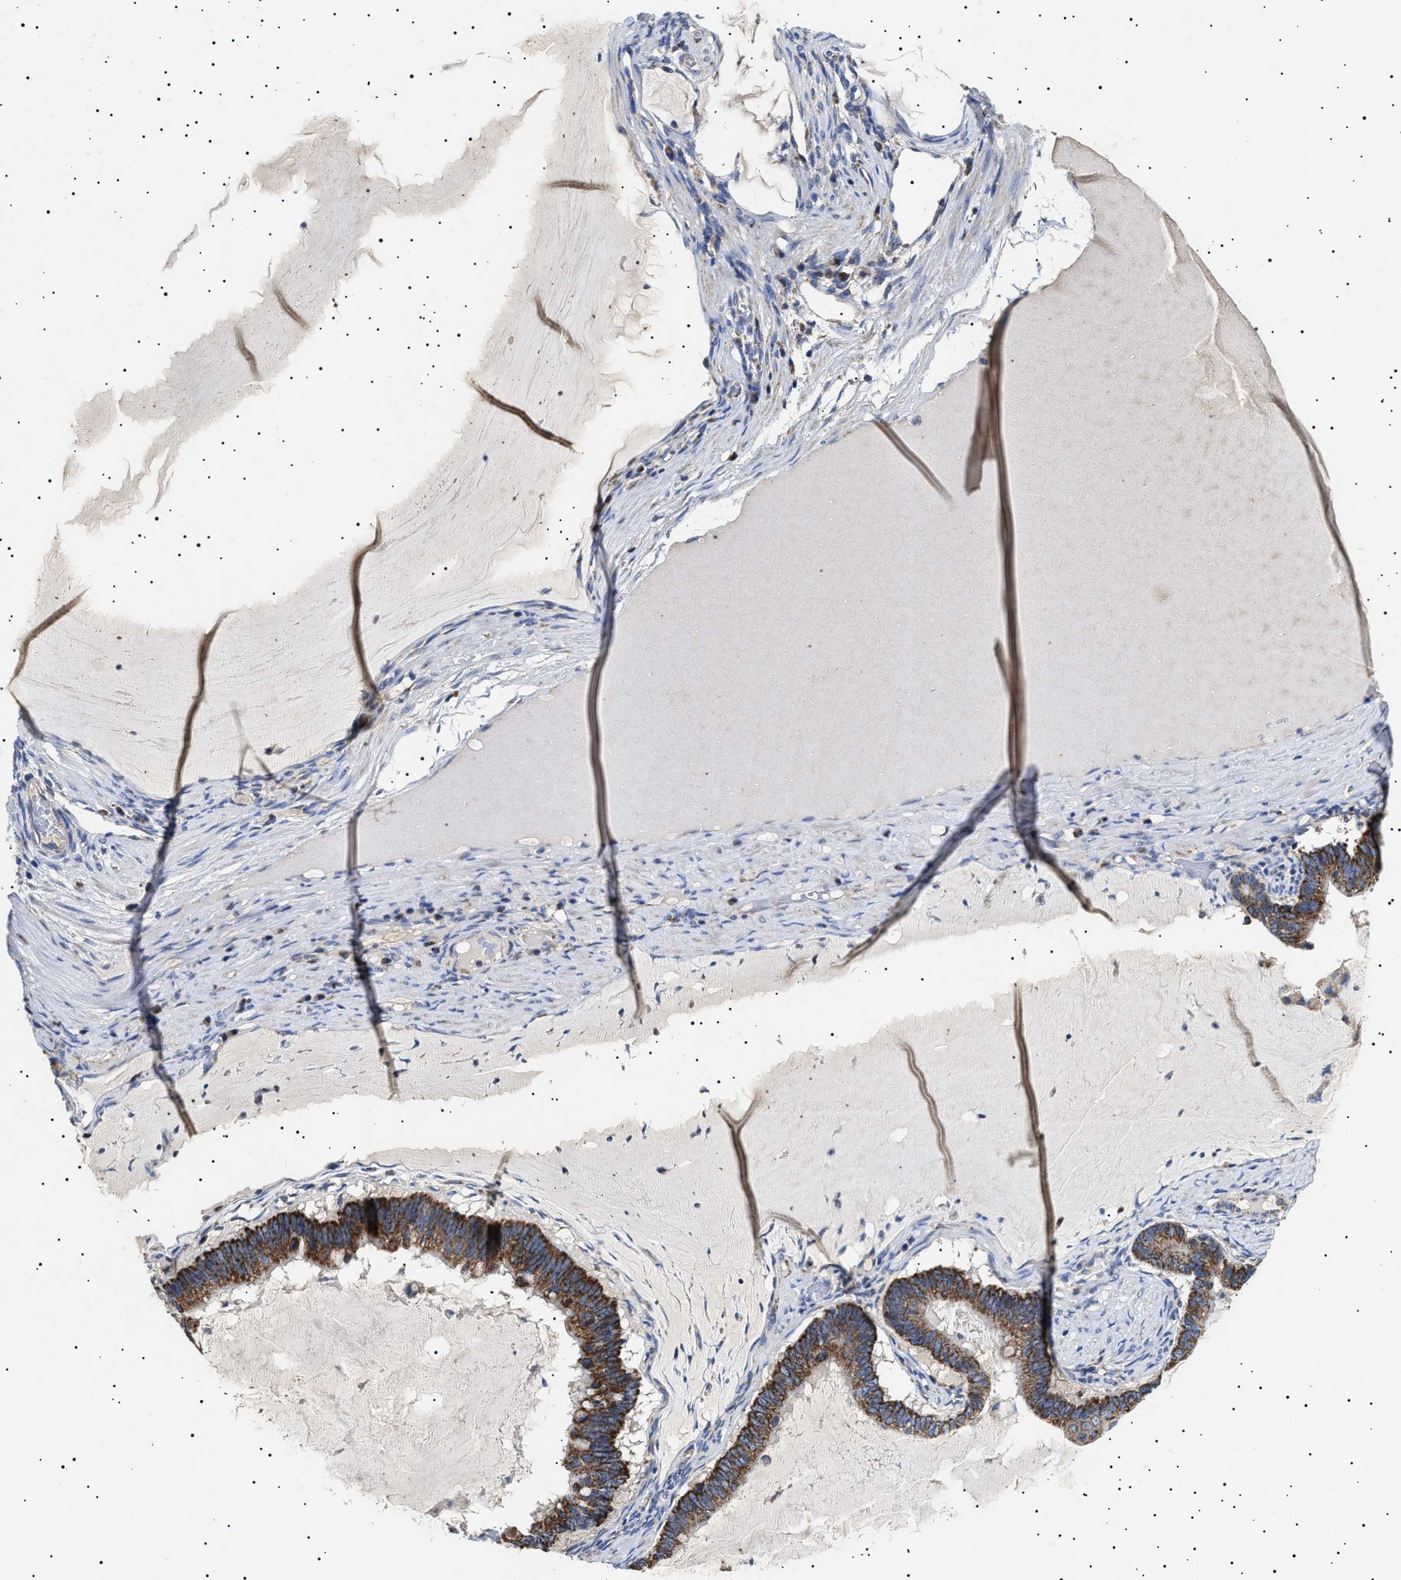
{"staining": {"intensity": "strong", "quantity": ">75%", "location": "cytoplasmic/membranous"}, "tissue": "ovarian cancer", "cell_type": "Tumor cells", "image_type": "cancer", "snomed": [{"axis": "morphology", "description": "Cystadenocarcinoma, mucinous, NOS"}, {"axis": "topography", "description": "Ovary"}], "caption": "Immunohistochemical staining of human ovarian cancer exhibits strong cytoplasmic/membranous protein positivity in about >75% of tumor cells. (IHC, brightfield microscopy, high magnification).", "gene": "CHRDL2", "patient": {"sex": "female", "age": 61}}